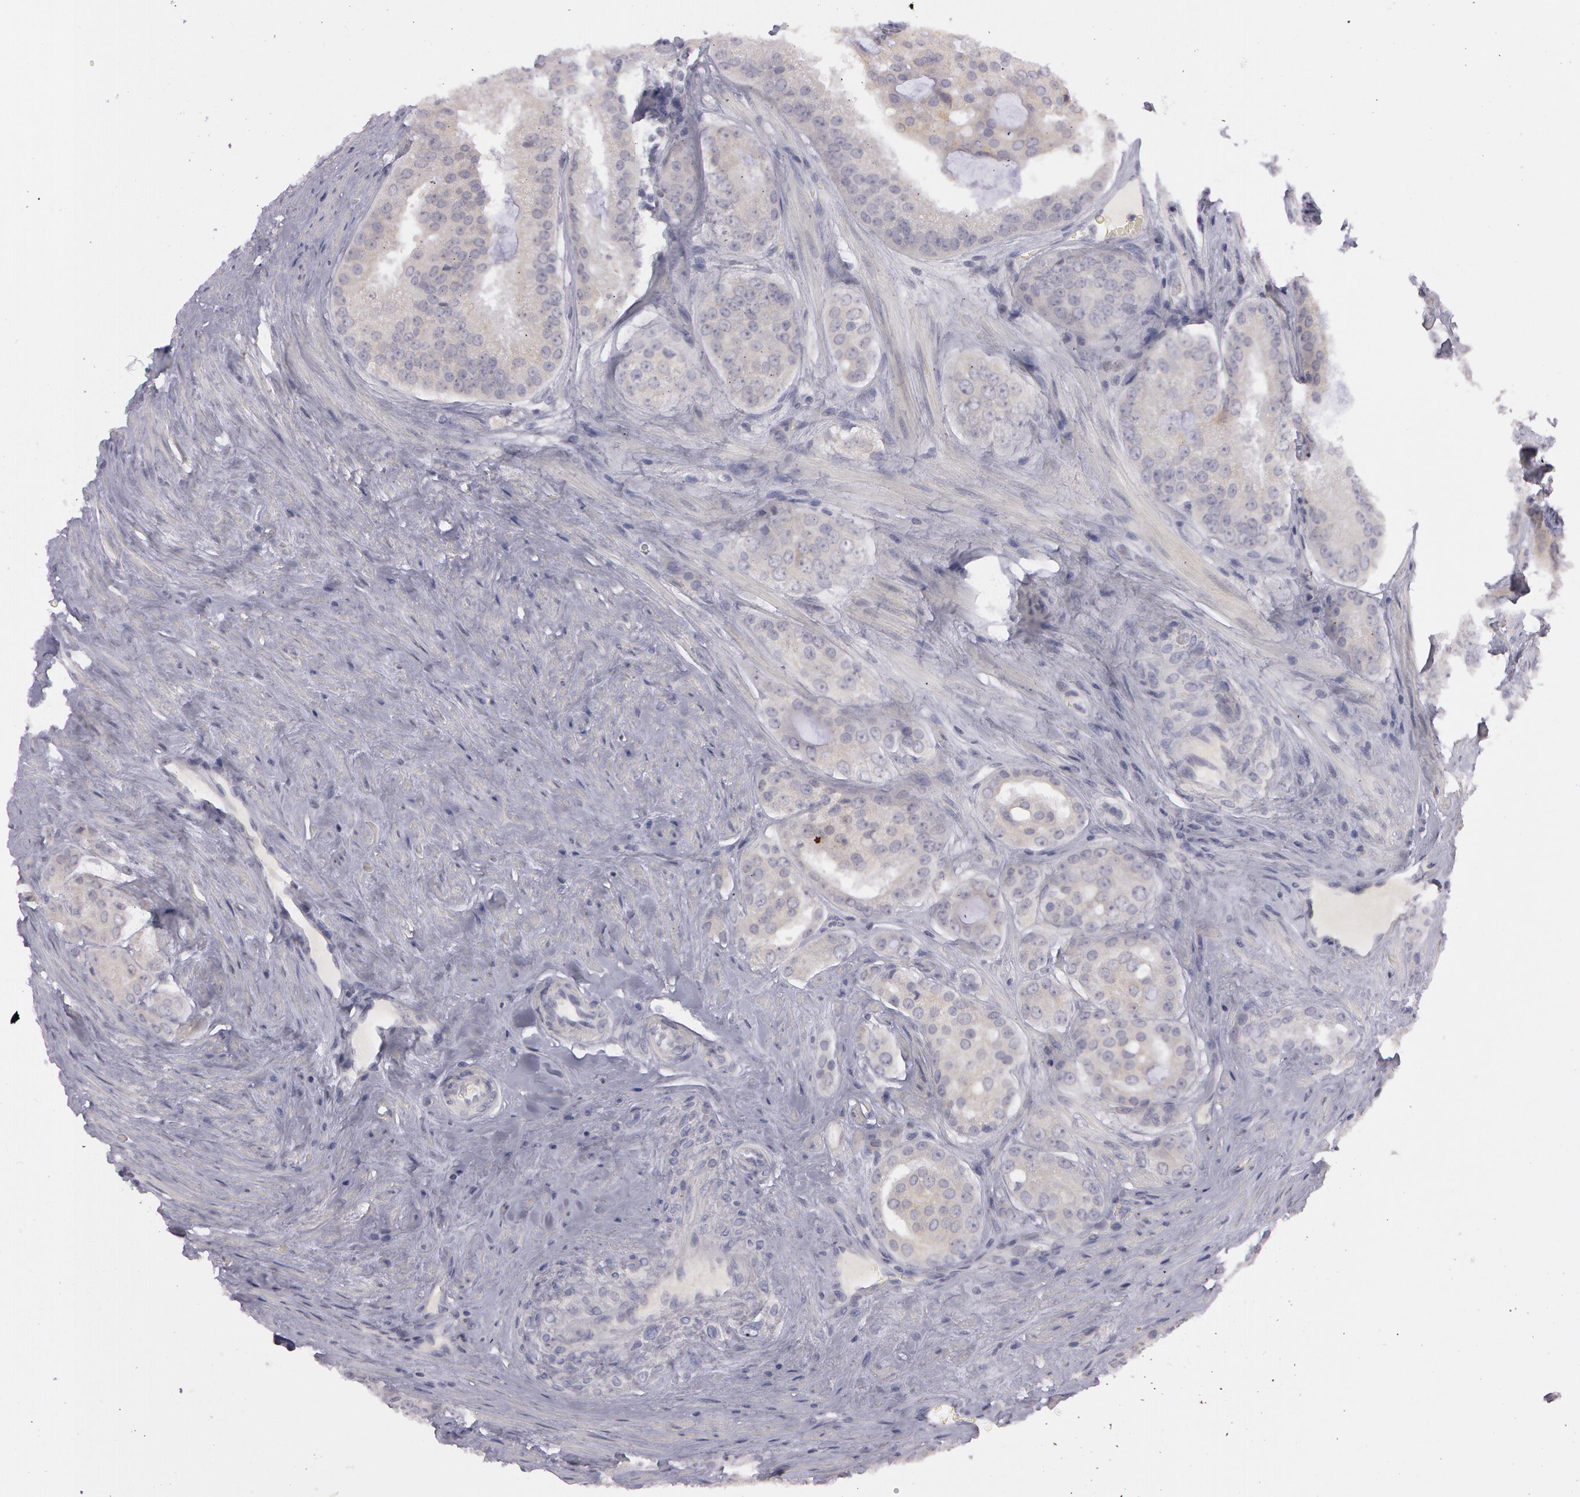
{"staining": {"intensity": "negative", "quantity": "none", "location": "none"}, "tissue": "prostate cancer", "cell_type": "Tumor cells", "image_type": "cancer", "snomed": [{"axis": "morphology", "description": "Adenocarcinoma, Medium grade"}, {"axis": "topography", "description": "Prostate"}], "caption": "A high-resolution histopathology image shows IHC staining of prostate cancer (adenocarcinoma (medium-grade)), which demonstrates no significant staining in tumor cells.", "gene": "IL1RN", "patient": {"sex": "male", "age": 60}}